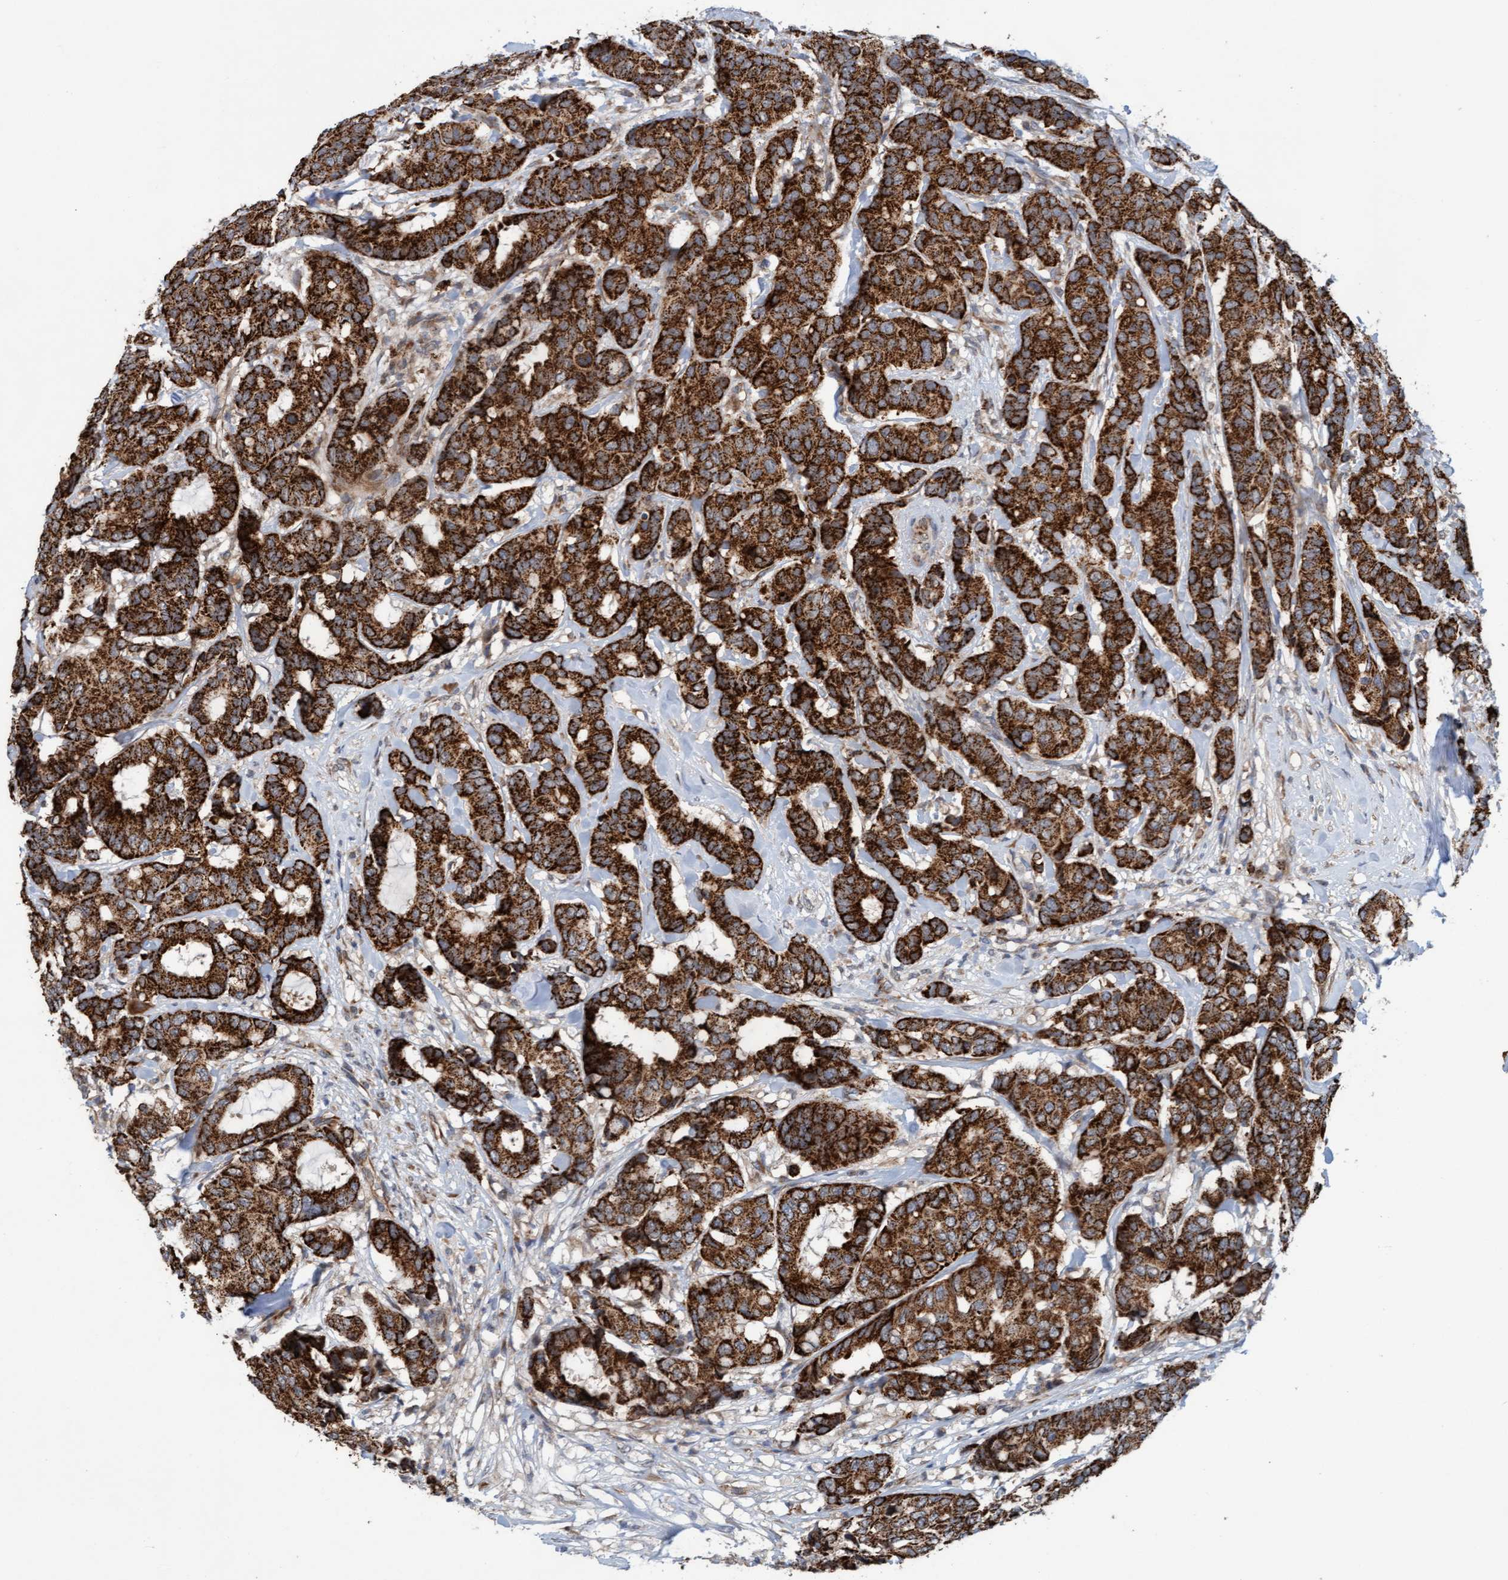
{"staining": {"intensity": "strong", "quantity": ">75%", "location": "cytoplasmic/membranous"}, "tissue": "breast cancer", "cell_type": "Tumor cells", "image_type": "cancer", "snomed": [{"axis": "morphology", "description": "Duct carcinoma"}, {"axis": "topography", "description": "Breast"}], "caption": "Human breast intraductal carcinoma stained with a brown dye shows strong cytoplasmic/membranous positive expression in about >75% of tumor cells.", "gene": "ZNF566", "patient": {"sex": "female", "age": 87}}